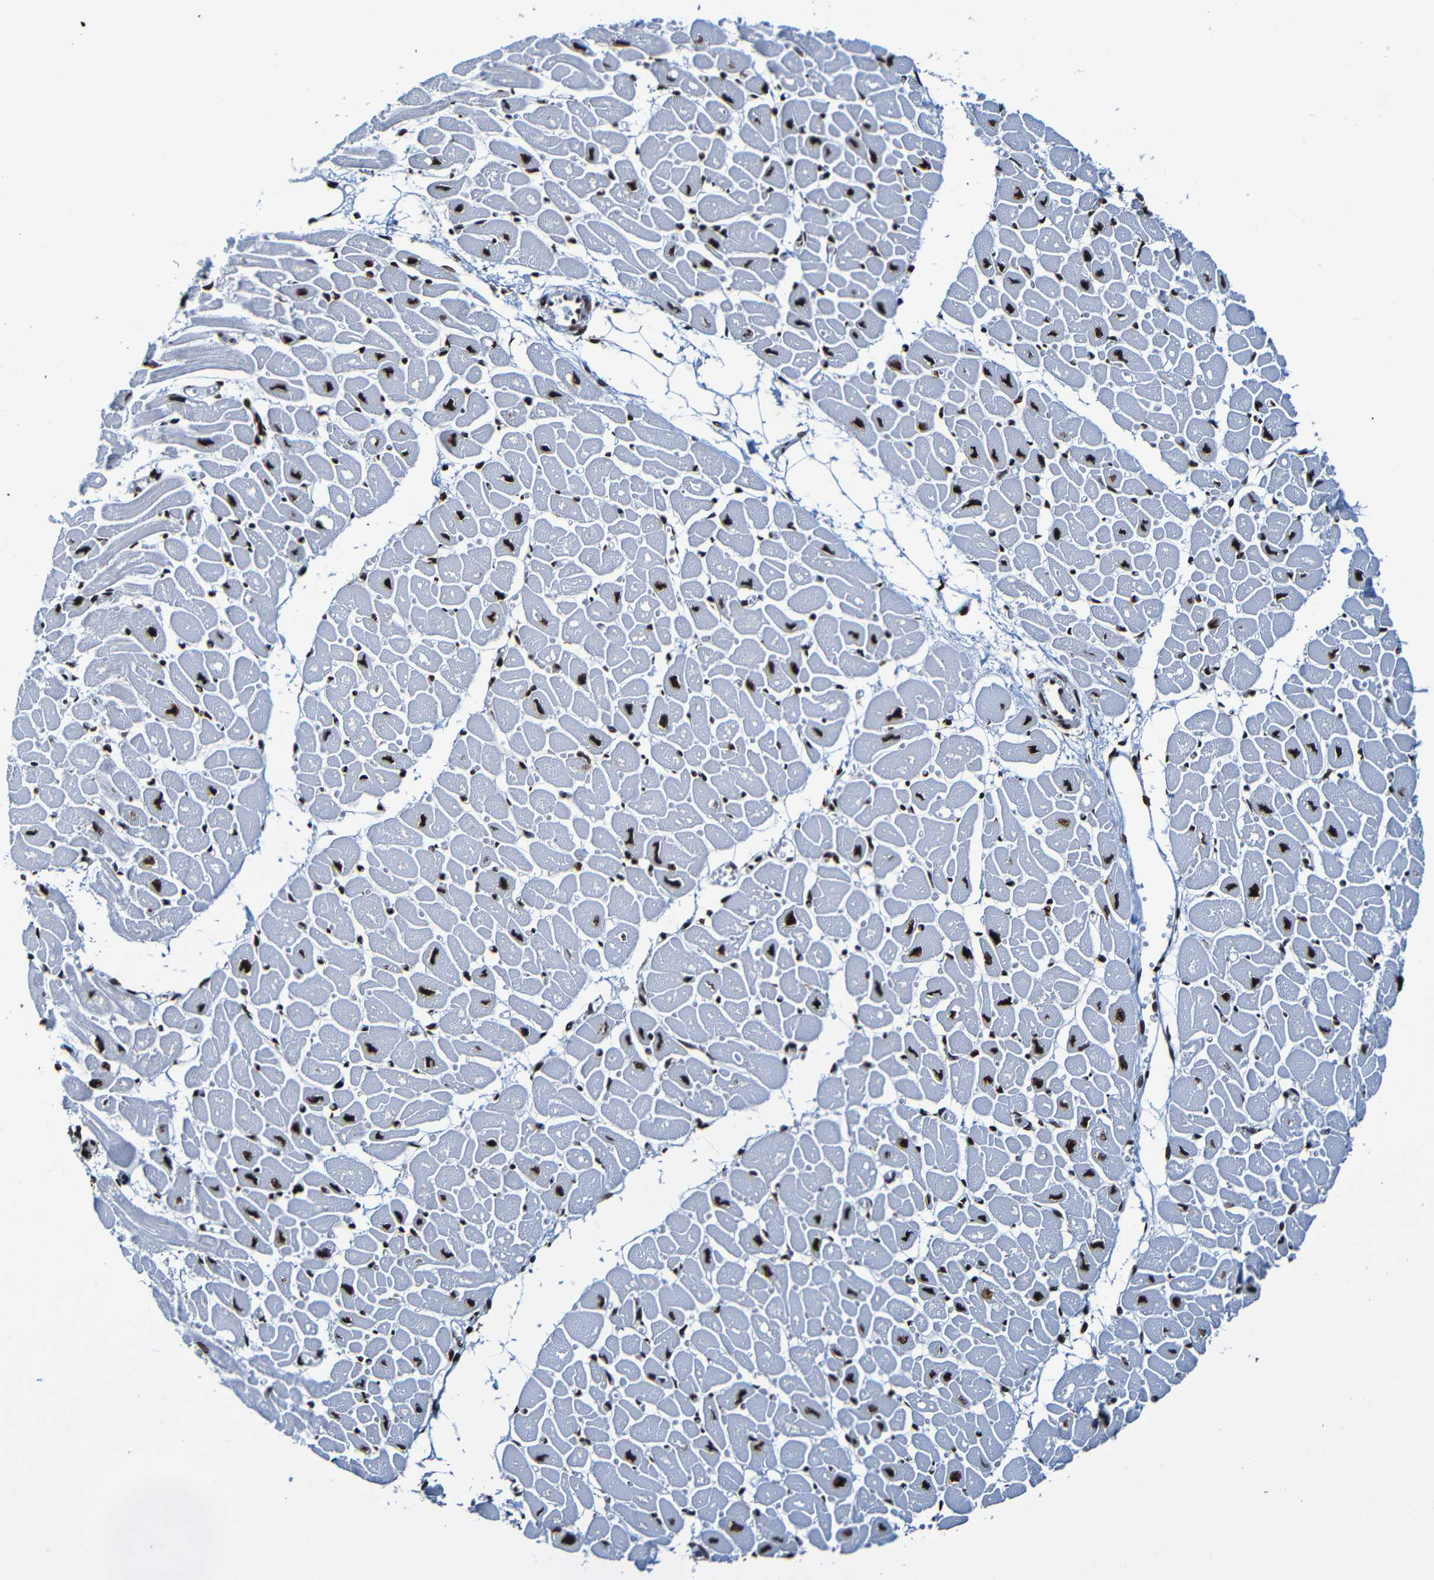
{"staining": {"intensity": "strong", "quantity": ">75%", "location": "nuclear"}, "tissue": "heart muscle", "cell_type": "Cardiomyocytes", "image_type": "normal", "snomed": [{"axis": "morphology", "description": "Normal tissue, NOS"}, {"axis": "topography", "description": "Heart"}], "caption": "Cardiomyocytes reveal high levels of strong nuclear staining in approximately >75% of cells in benign human heart muscle. (DAB IHC with brightfield microscopy, high magnification).", "gene": "SRSF3", "patient": {"sex": "female", "age": 54}}